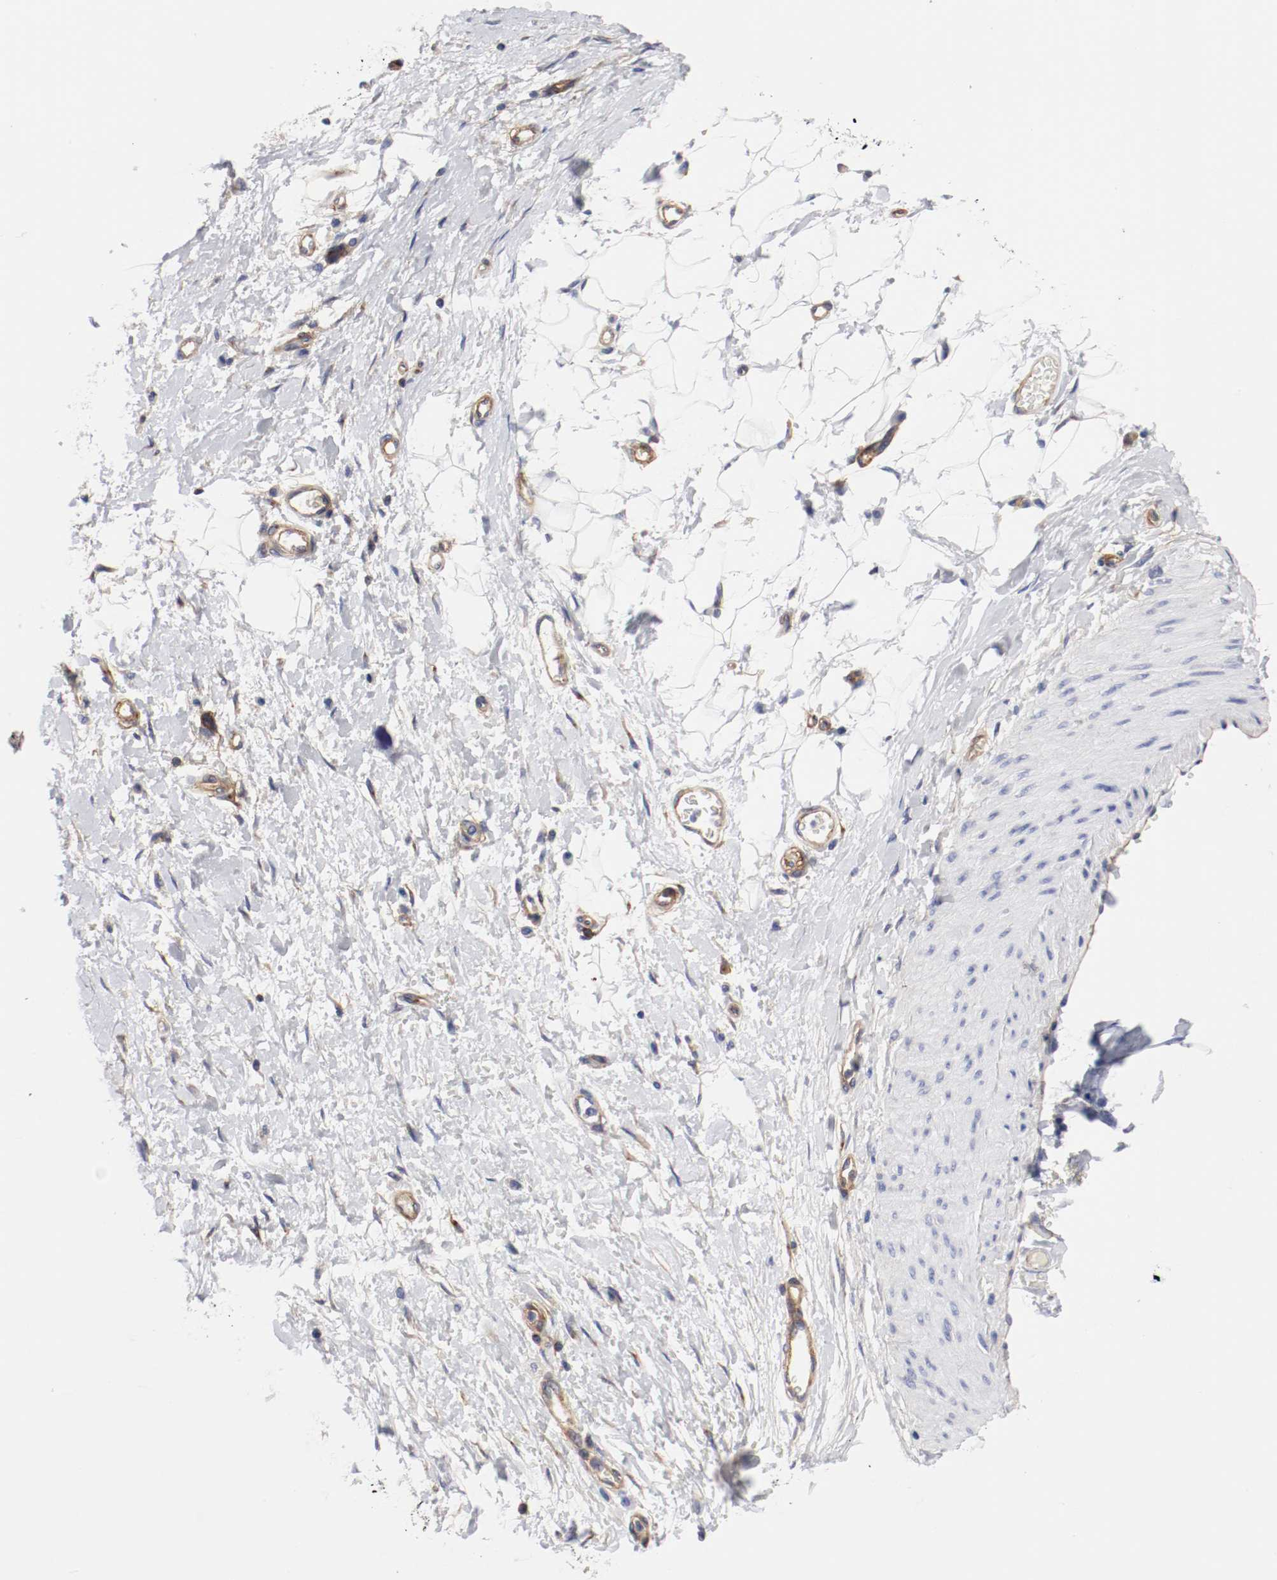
{"staining": {"intensity": "negative", "quantity": "none", "location": "none"}, "tissue": "adipose tissue", "cell_type": "Adipocytes", "image_type": "normal", "snomed": [{"axis": "morphology", "description": "Normal tissue, NOS"}, {"axis": "morphology", "description": "Urothelial carcinoma, High grade"}, {"axis": "topography", "description": "Vascular tissue"}, {"axis": "topography", "description": "Urinary bladder"}], "caption": "Human adipose tissue stained for a protein using IHC demonstrates no staining in adipocytes.", "gene": "IFITM1", "patient": {"sex": "female", "age": 56}}